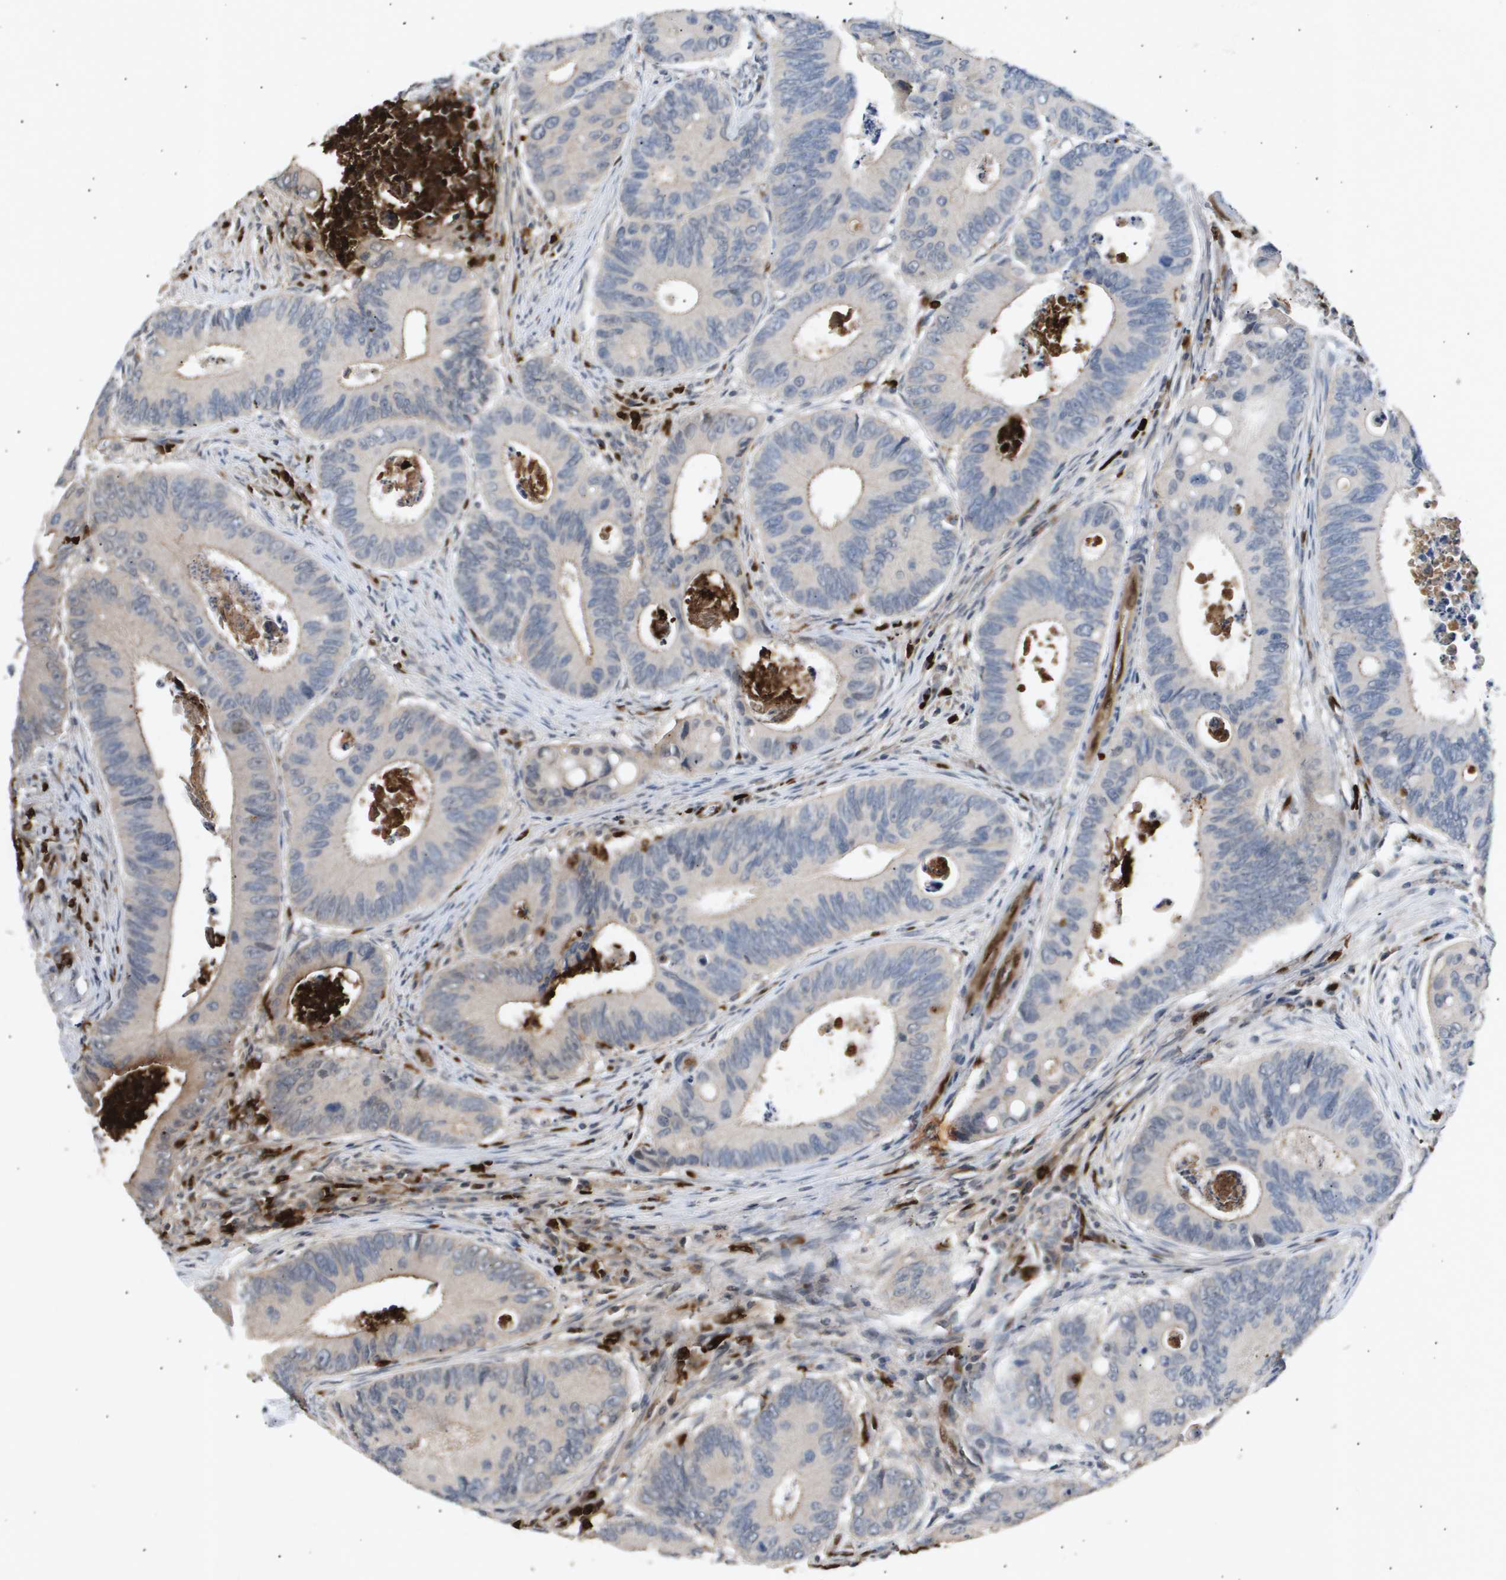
{"staining": {"intensity": "weak", "quantity": "<25%", "location": "cytoplasmic/membranous"}, "tissue": "colorectal cancer", "cell_type": "Tumor cells", "image_type": "cancer", "snomed": [{"axis": "morphology", "description": "Inflammation, NOS"}, {"axis": "morphology", "description": "Adenocarcinoma, NOS"}, {"axis": "topography", "description": "Colon"}], "caption": "This is an immunohistochemistry micrograph of human colorectal adenocarcinoma. There is no staining in tumor cells.", "gene": "ERG", "patient": {"sex": "male", "age": 72}}